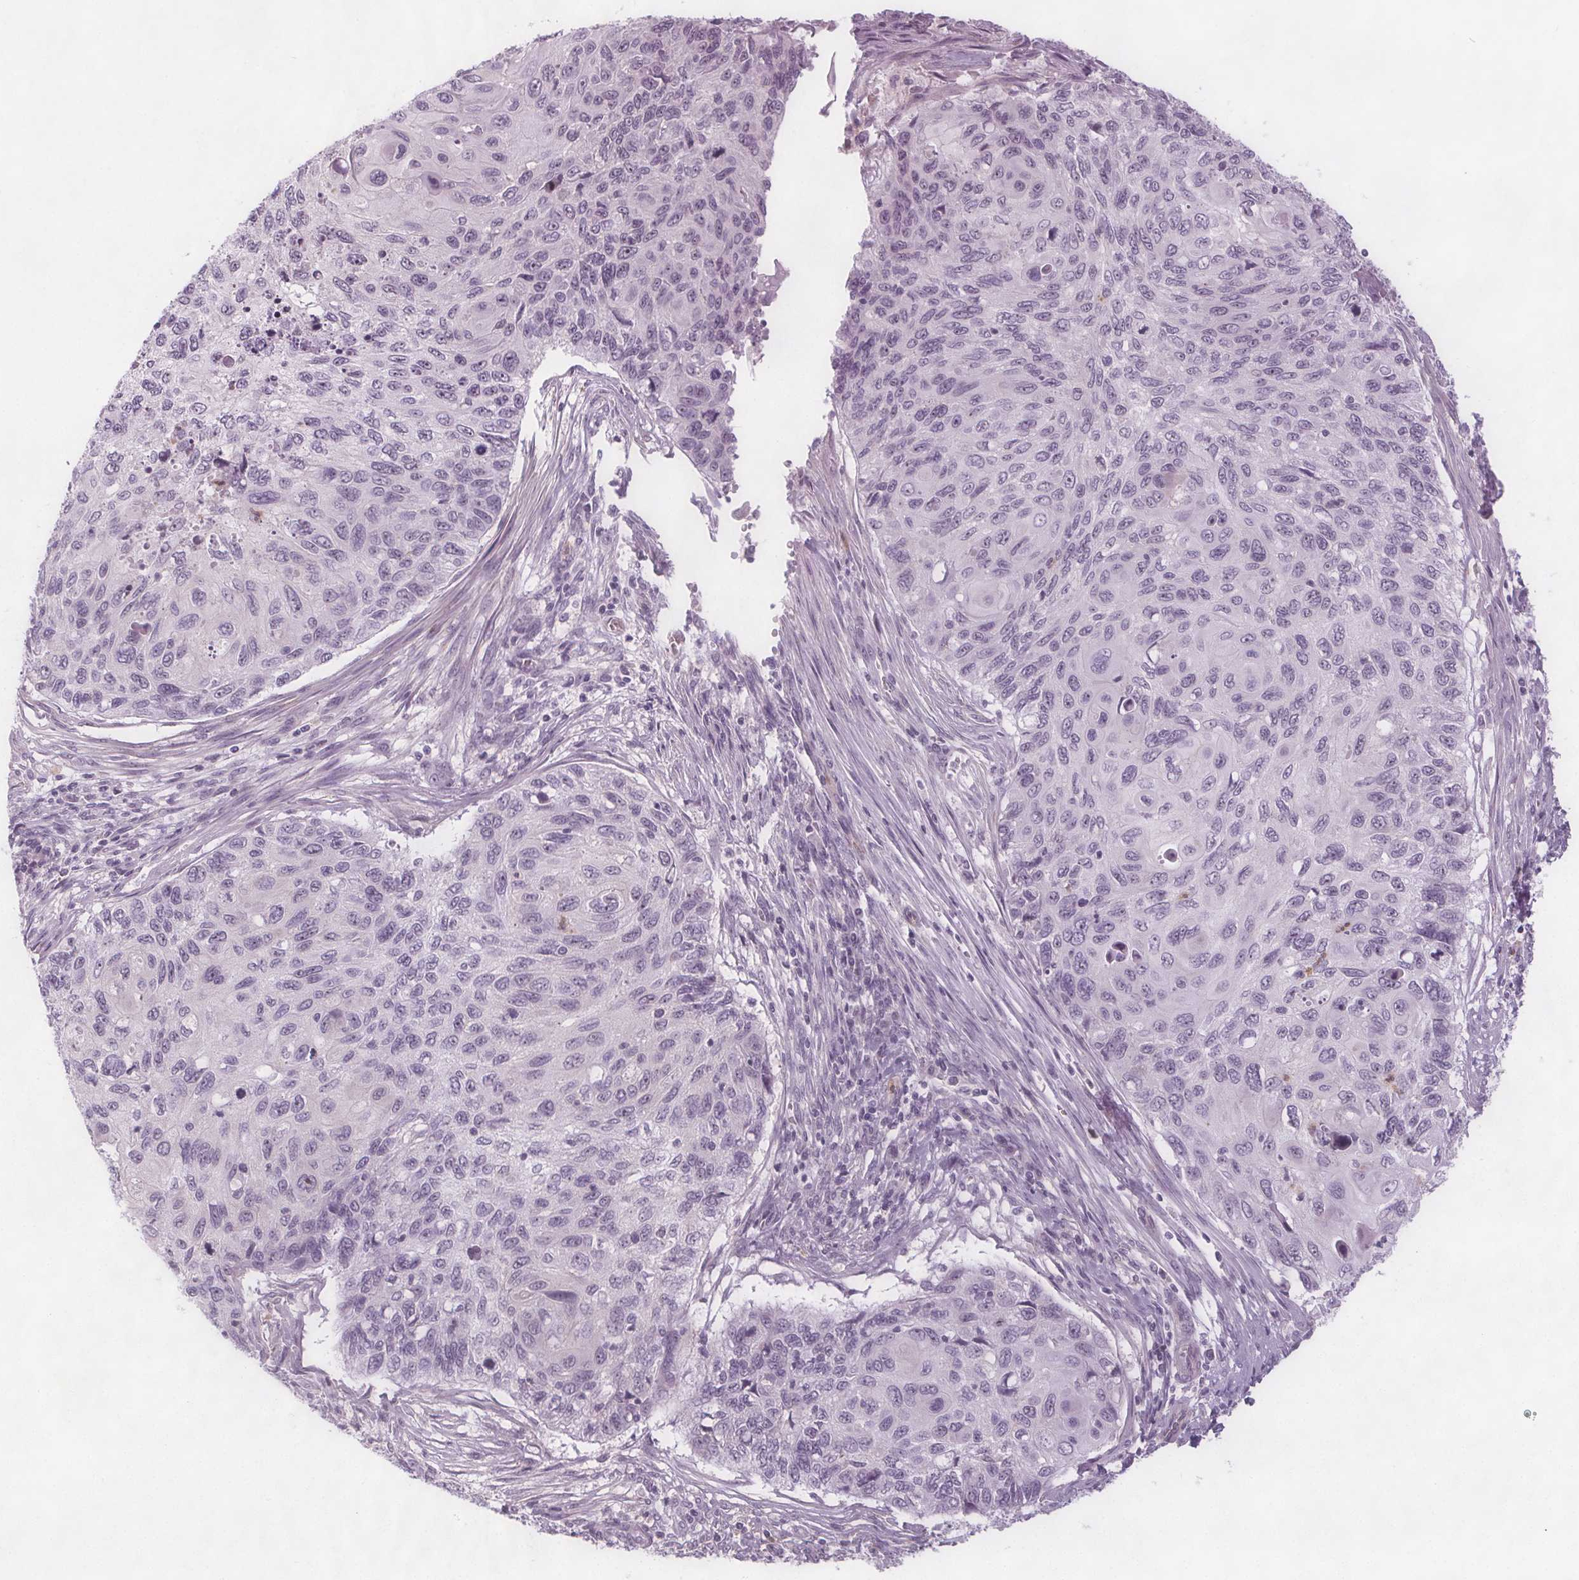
{"staining": {"intensity": "negative", "quantity": "none", "location": "none"}, "tissue": "cervical cancer", "cell_type": "Tumor cells", "image_type": "cancer", "snomed": [{"axis": "morphology", "description": "Squamous cell carcinoma, NOS"}, {"axis": "topography", "description": "Cervix"}], "caption": "Tumor cells are negative for protein expression in human cervical cancer.", "gene": "NOLC1", "patient": {"sex": "female", "age": 70}}